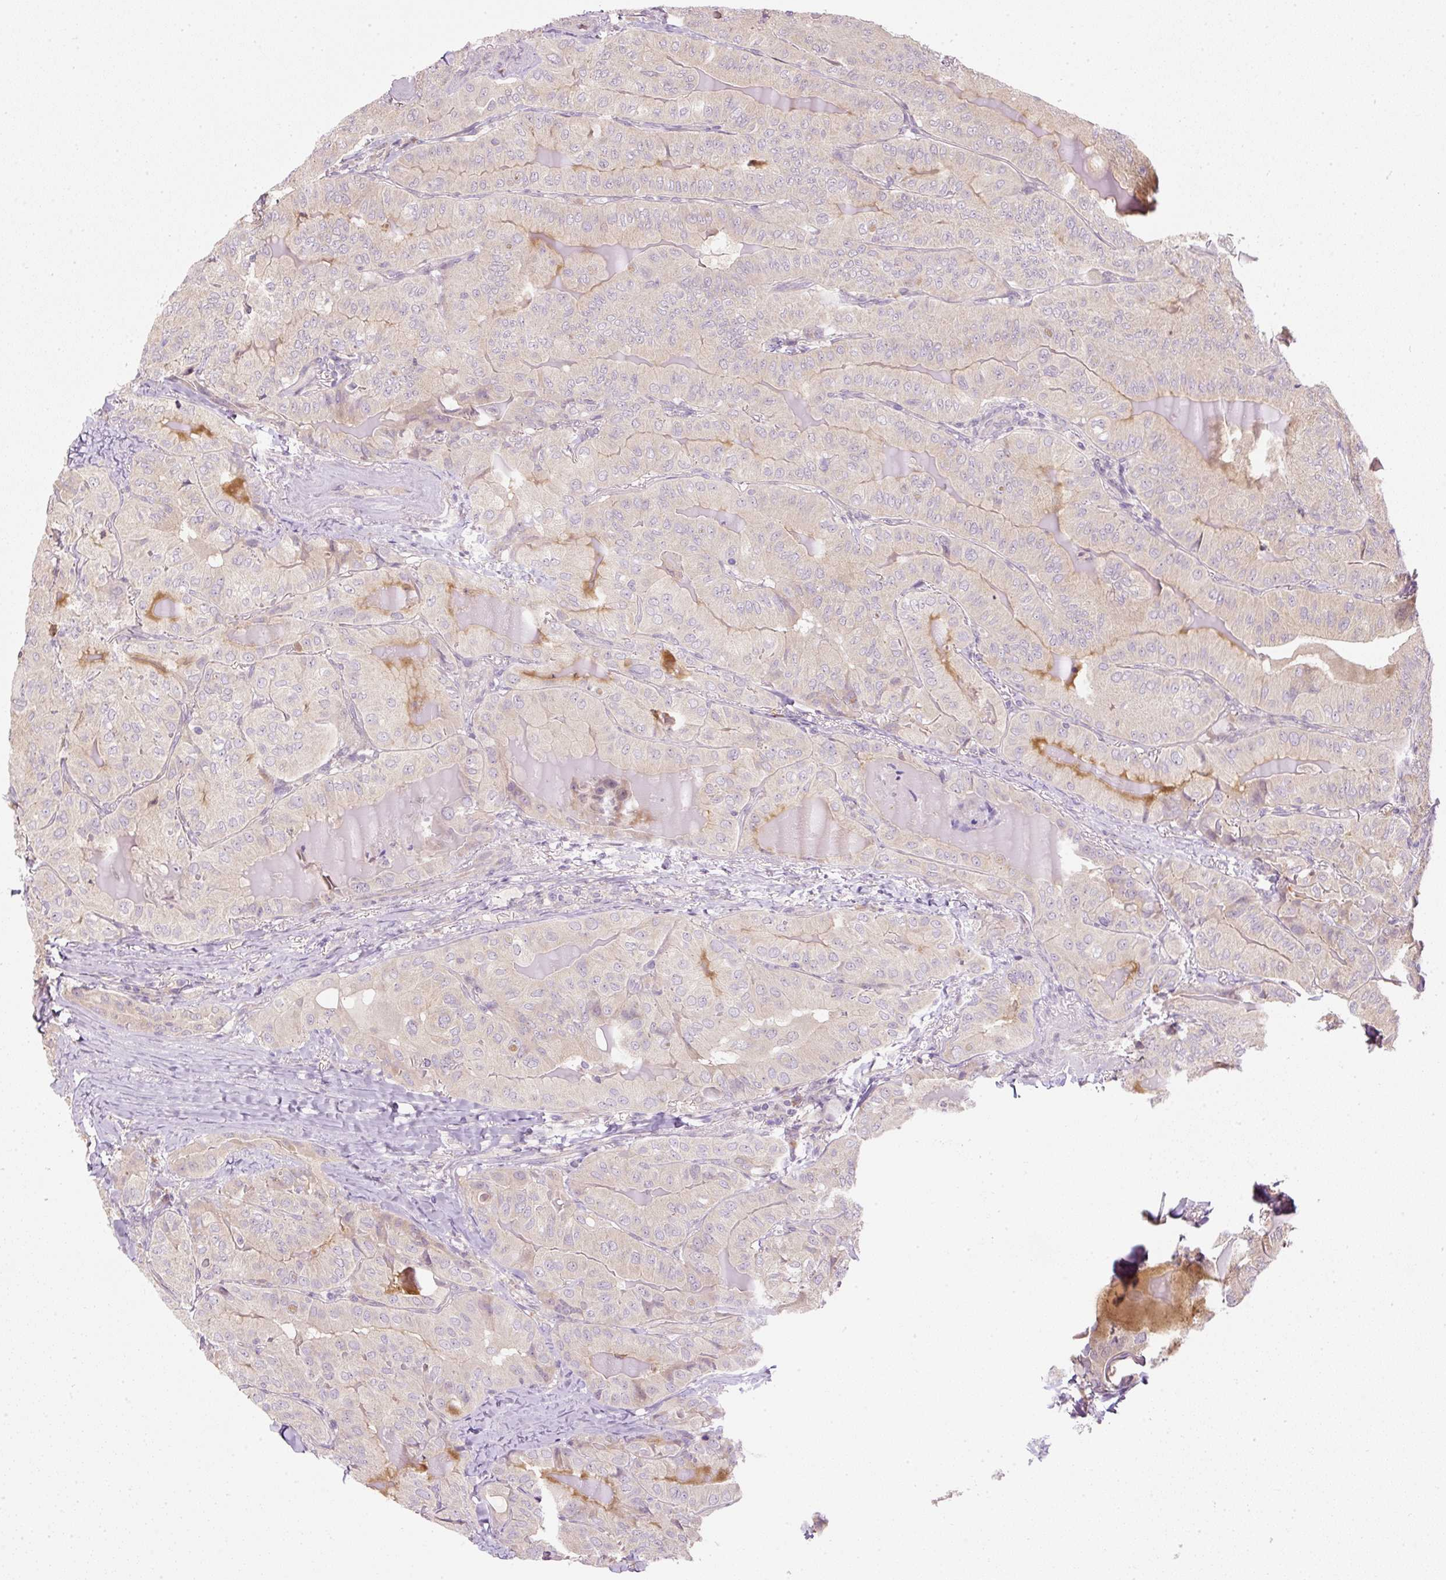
{"staining": {"intensity": "negative", "quantity": "none", "location": "none"}, "tissue": "thyroid cancer", "cell_type": "Tumor cells", "image_type": "cancer", "snomed": [{"axis": "morphology", "description": "Papillary adenocarcinoma, NOS"}, {"axis": "topography", "description": "Thyroid gland"}], "caption": "Tumor cells show no significant protein positivity in thyroid cancer (papillary adenocarcinoma).", "gene": "CTTNBP2", "patient": {"sex": "female", "age": 68}}